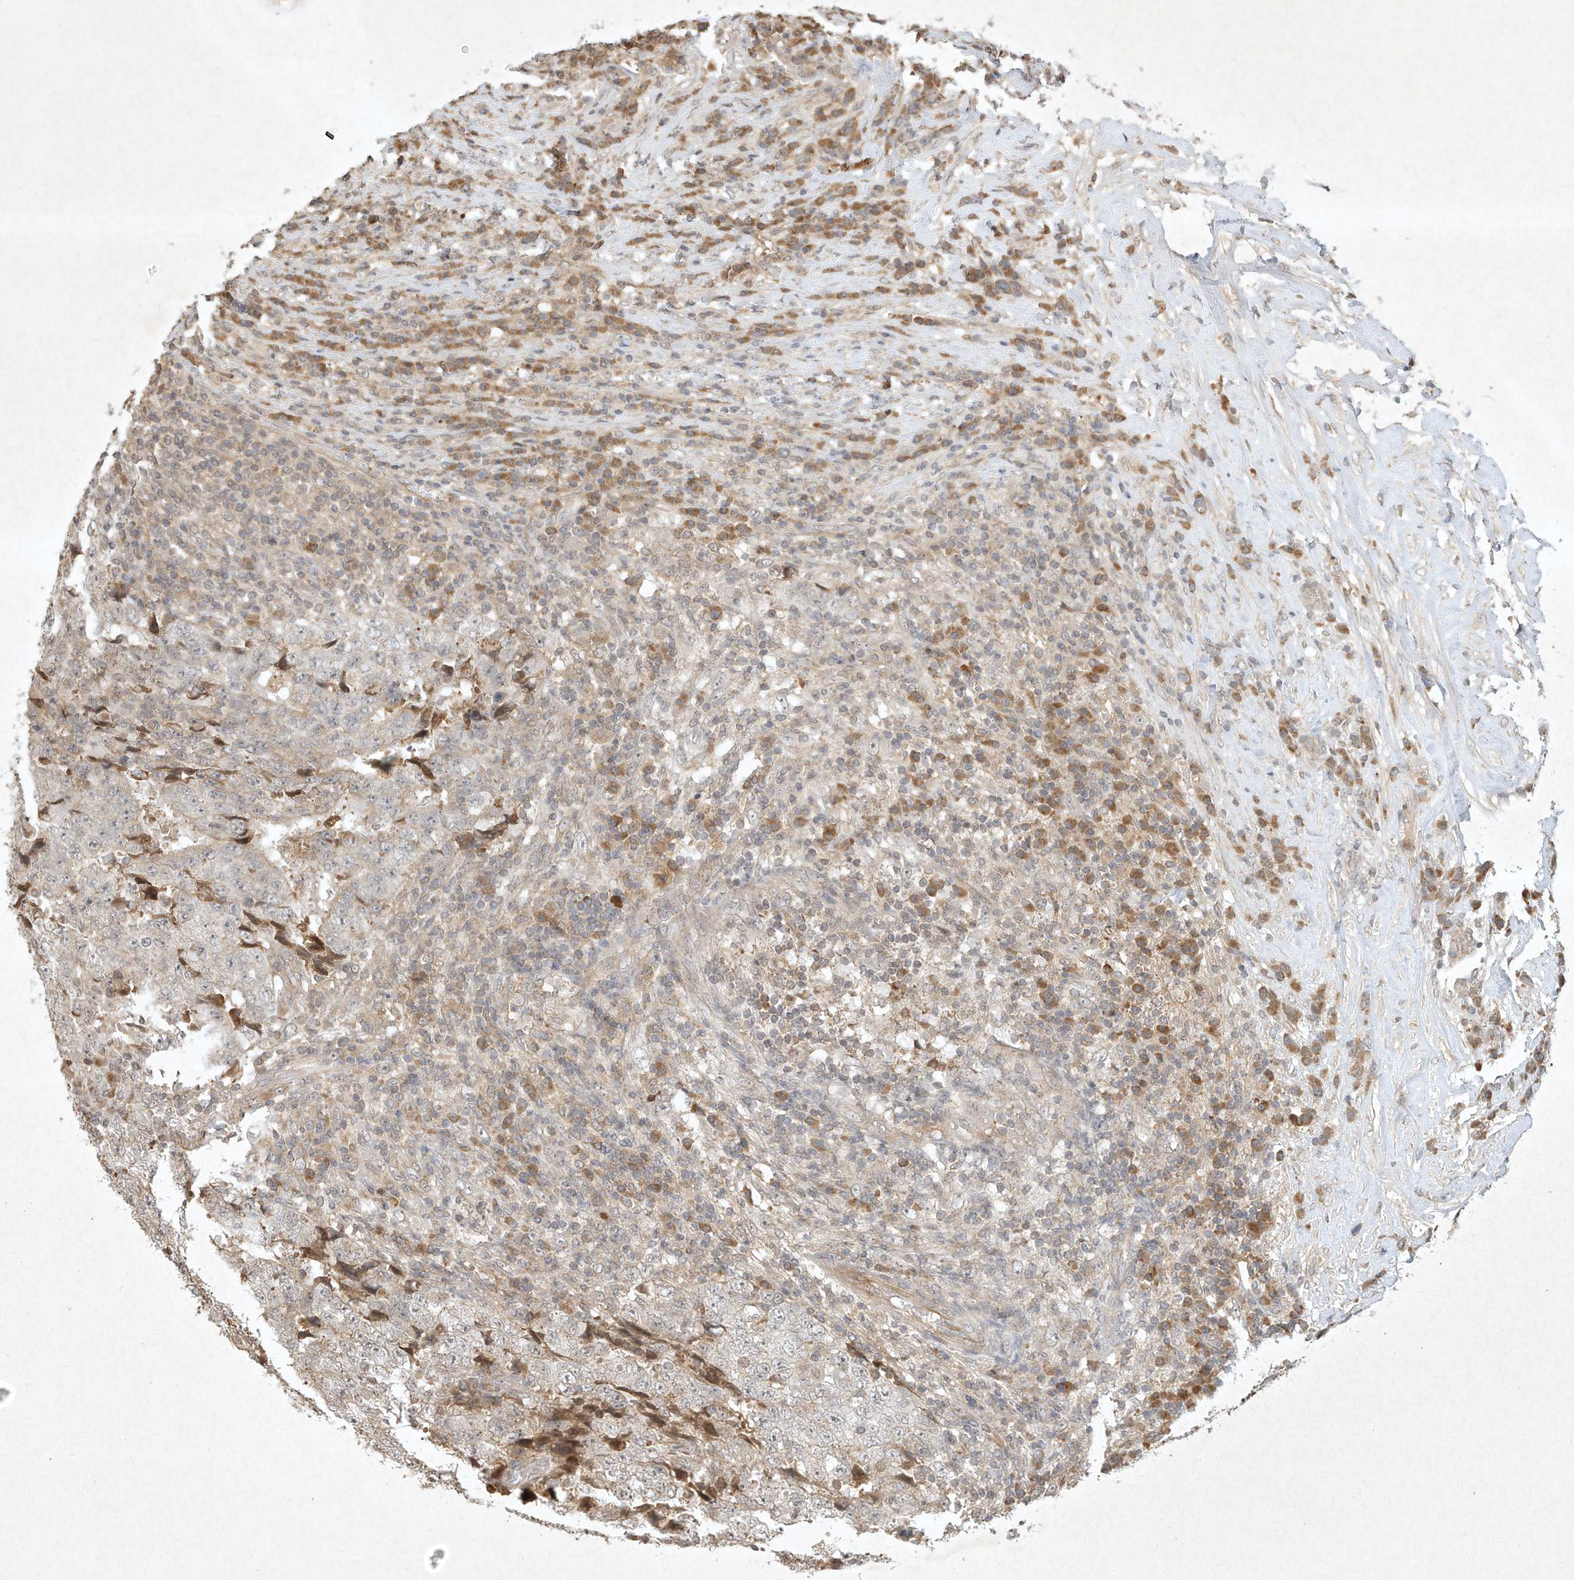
{"staining": {"intensity": "negative", "quantity": "none", "location": "none"}, "tissue": "testis cancer", "cell_type": "Tumor cells", "image_type": "cancer", "snomed": [{"axis": "morphology", "description": "Necrosis, NOS"}, {"axis": "morphology", "description": "Carcinoma, Embryonal, NOS"}, {"axis": "topography", "description": "Testis"}], "caption": "There is no significant expression in tumor cells of testis embryonal carcinoma.", "gene": "BTRC", "patient": {"sex": "male", "age": 19}}